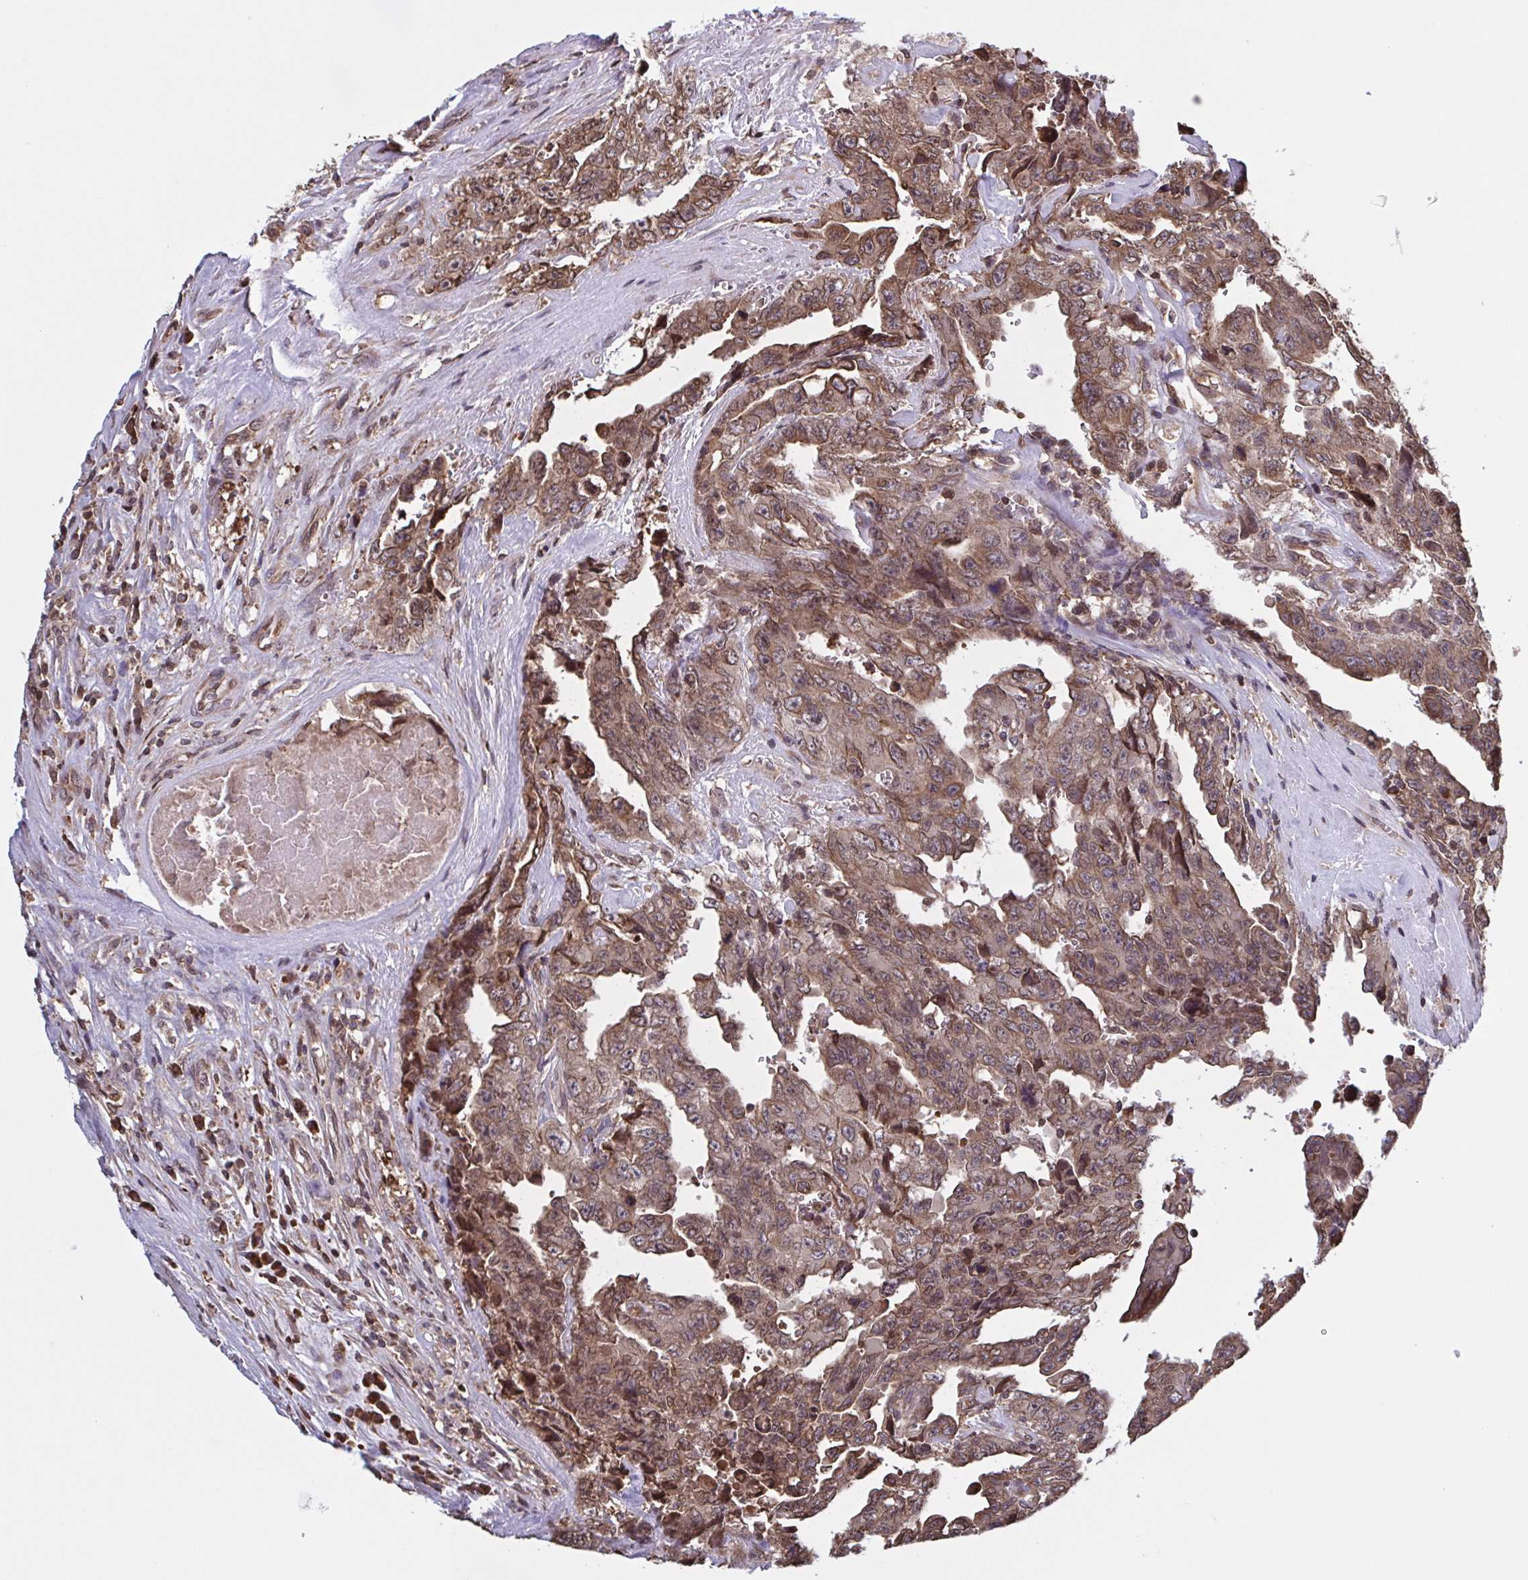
{"staining": {"intensity": "moderate", "quantity": ">75%", "location": "cytoplasmic/membranous"}, "tissue": "testis cancer", "cell_type": "Tumor cells", "image_type": "cancer", "snomed": [{"axis": "morphology", "description": "Carcinoma, Embryonal, NOS"}, {"axis": "topography", "description": "Testis"}], "caption": "This is an image of immunohistochemistry (IHC) staining of testis cancer, which shows moderate expression in the cytoplasmic/membranous of tumor cells.", "gene": "SEC63", "patient": {"sex": "male", "age": 24}}